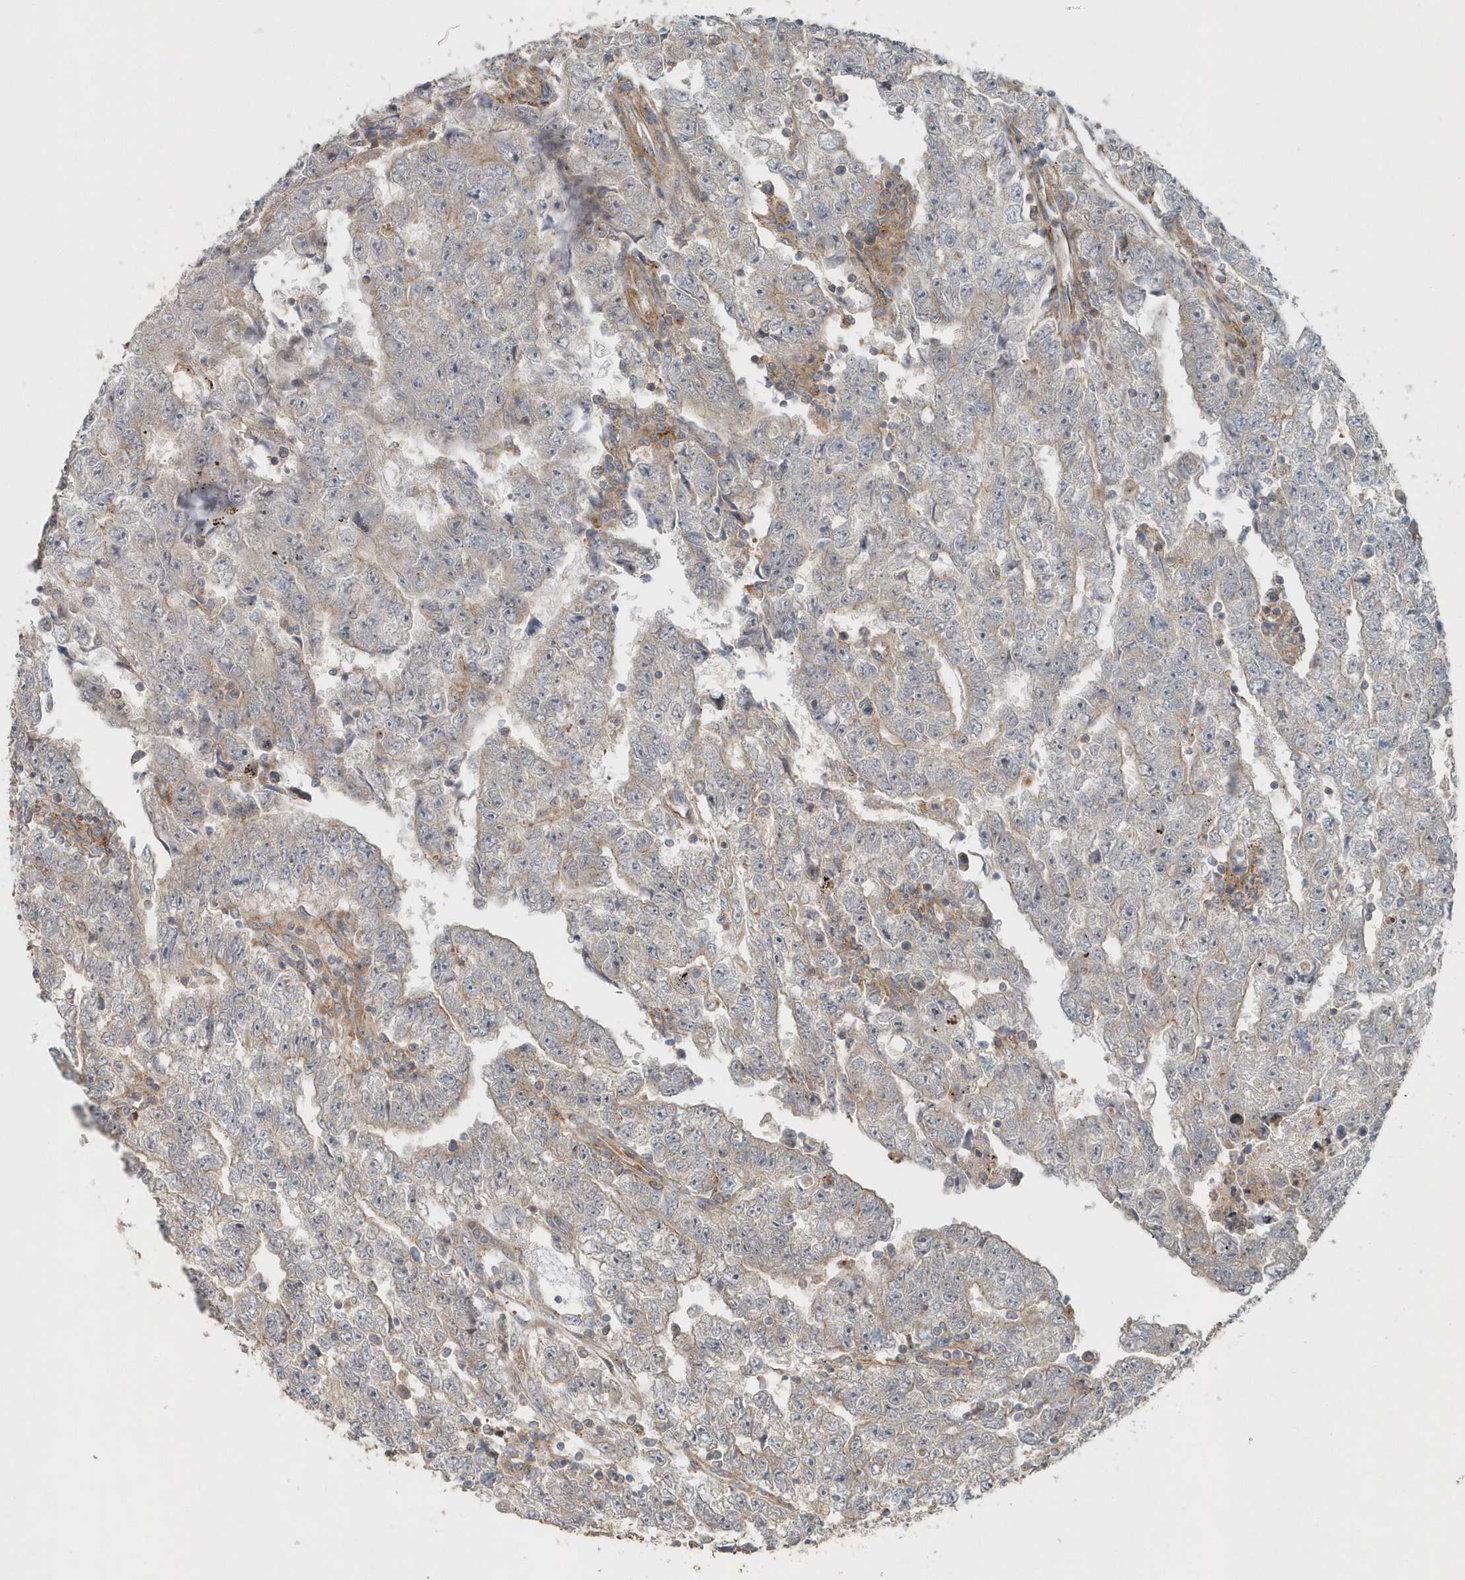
{"staining": {"intensity": "negative", "quantity": "none", "location": "none"}, "tissue": "testis cancer", "cell_type": "Tumor cells", "image_type": "cancer", "snomed": [{"axis": "morphology", "description": "Carcinoma, Embryonal, NOS"}, {"axis": "topography", "description": "Testis"}], "caption": "Immunohistochemical staining of testis cancer (embryonal carcinoma) displays no significant expression in tumor cells. (Immunohistochemistry, brightfield microscopy, high magnification).", "gene": "MMUT", "patient": {"sex": "male", "age": 25}}